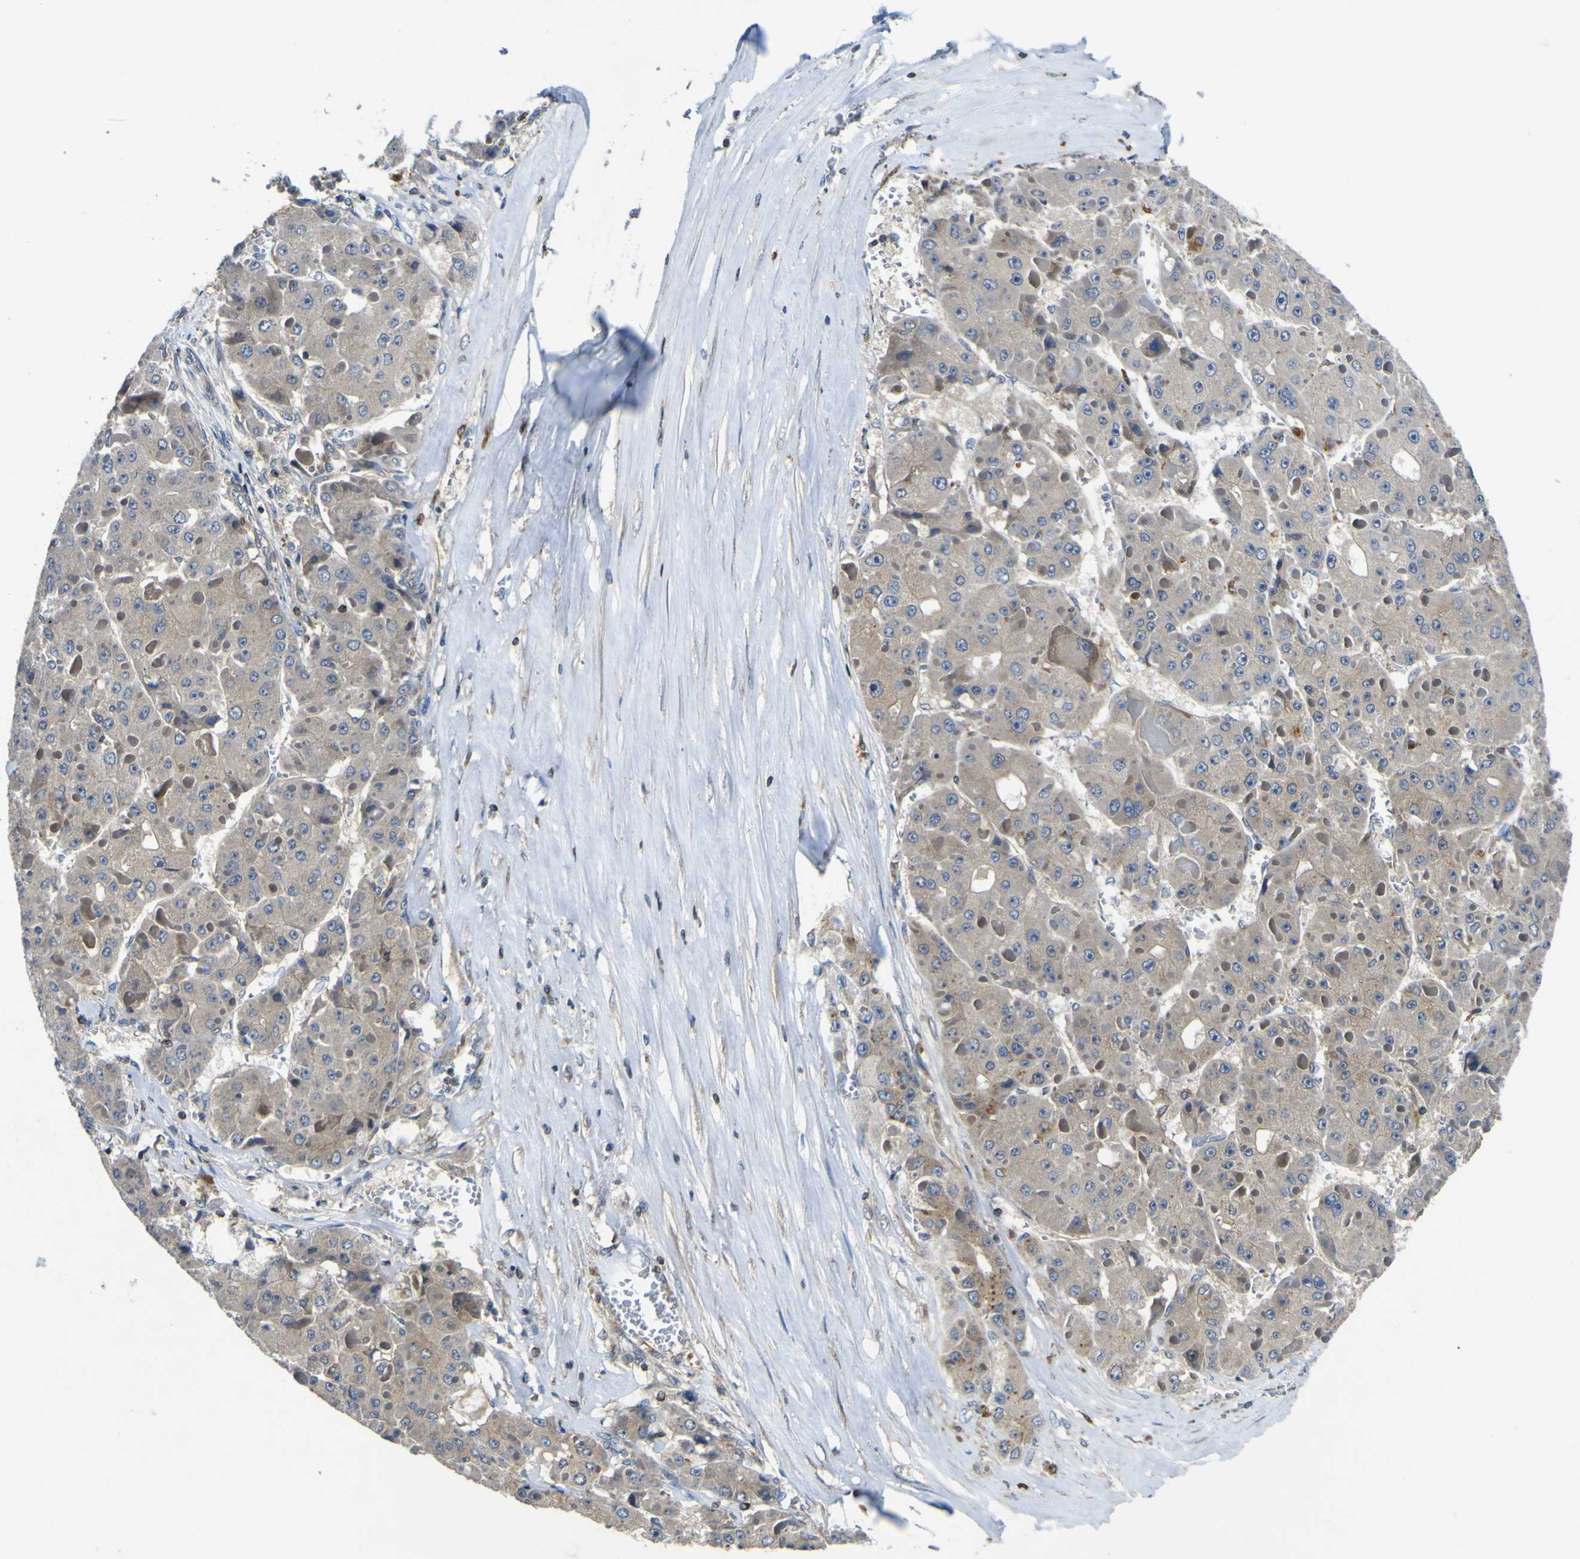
{"staining": {"intensity": "weak", "quantity": "25%-75%", "location": "cytoplasmic/membranous"}, "tissue": "liver cancer", "cell_type": "Tumor cells", "image_type": "cancer", "snomed": [{"axis": "morphology", "description": "Carcinoma, Hepatocellular, NOS"}, {"axis": "topography", "description": "Liver"}], "caption": "Liver cancer (hepatocellular carcinoma) stained for a protein (brown) reveals weak cytoplasmic/membranous positive expression in about 25%-75% of tumor cells.", "gene": "EML2", "patient": {"sex": "female", "age": 73}}